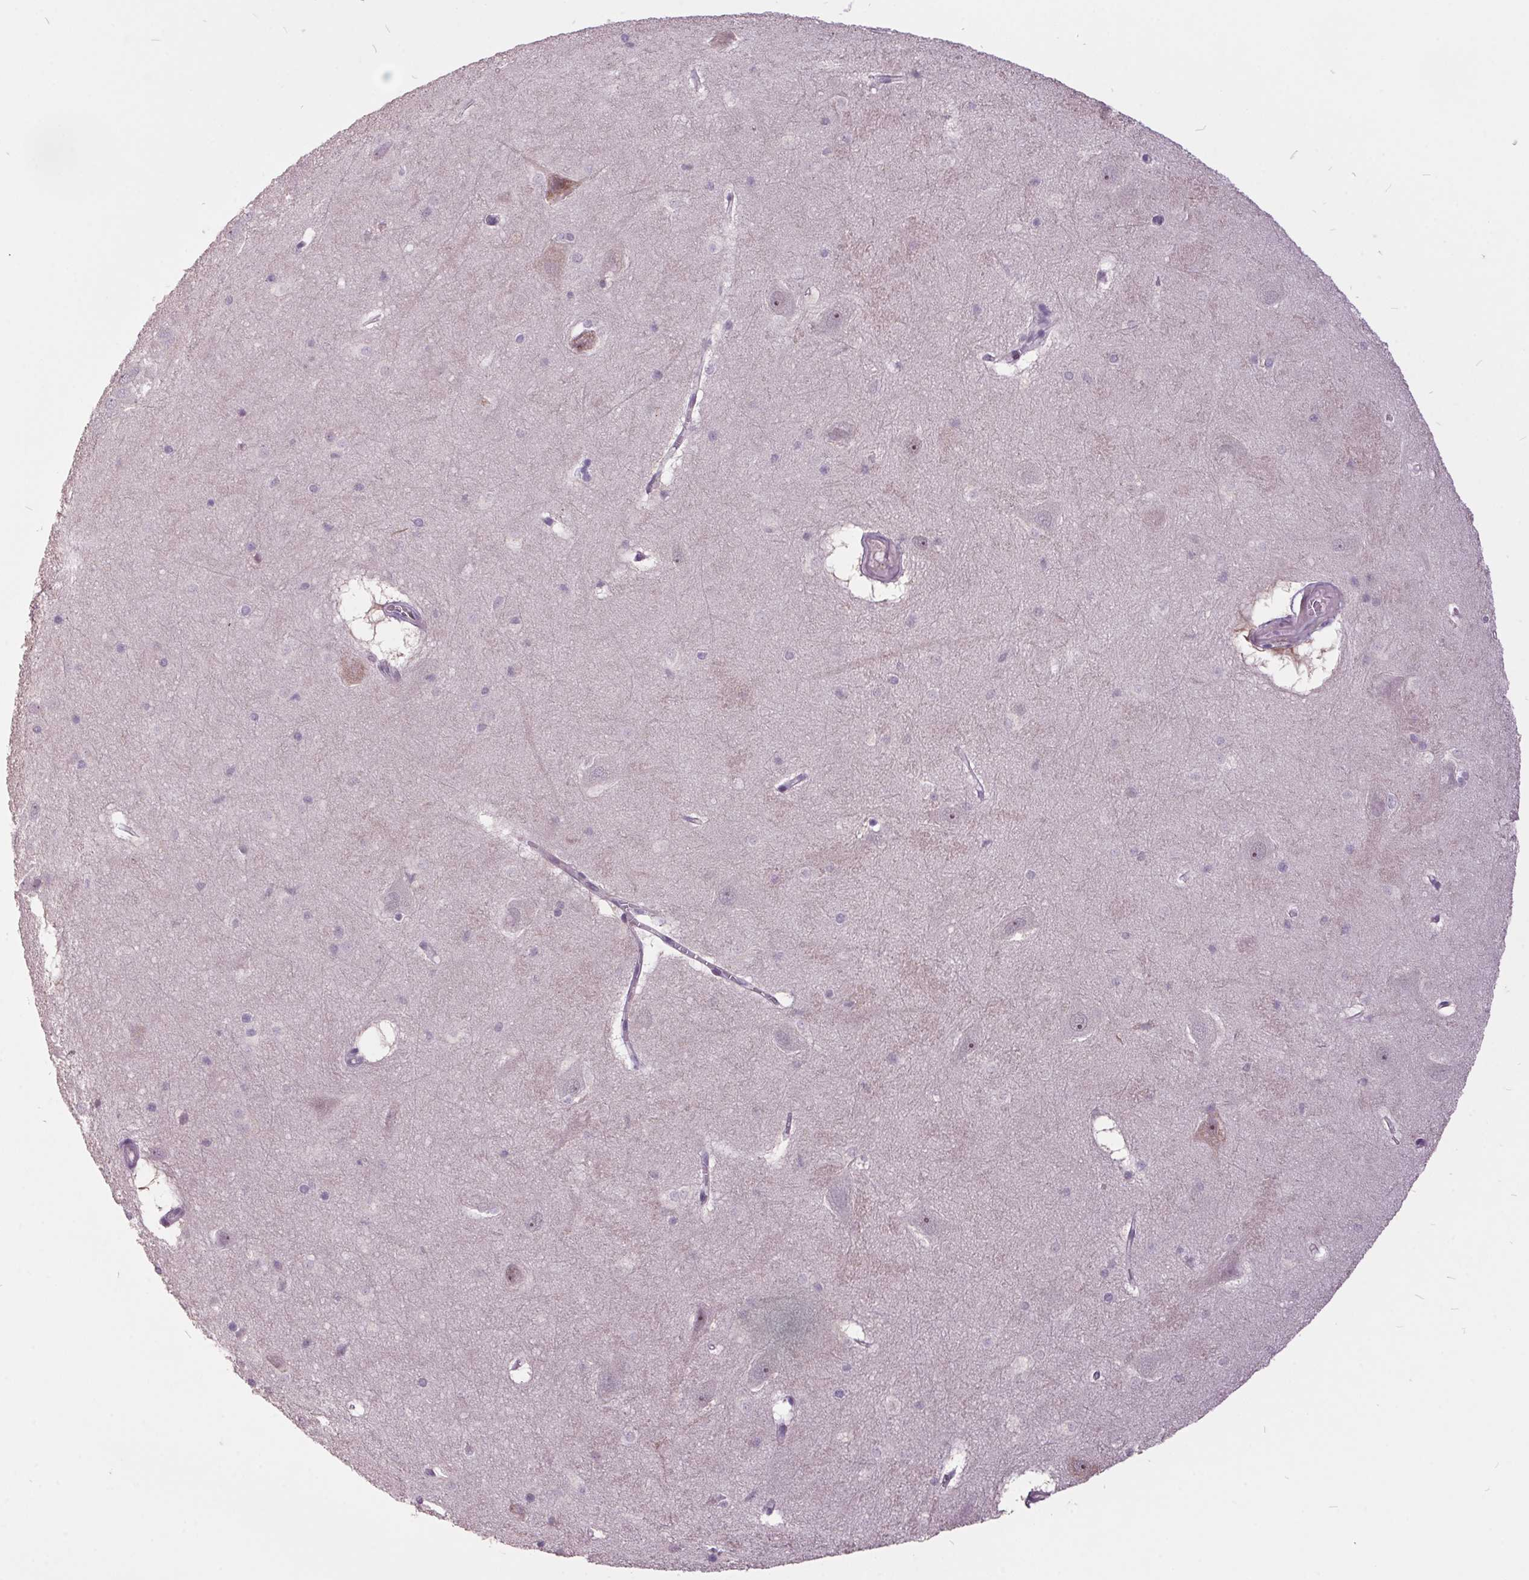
{"staining": {"intensity": "negative", "quantity": "none", "location": "none"}, "tissue": "hippocampus", "cell_type": "Glial cells", "image_type": "normal", "snomed": [{"axis": "morphology", "description": "Normal tissue, NOS"}, {"axis": "topography", "description": "Hippocampus"}], "caption": "Unremarkable hippocampus was stained to show a protein in brown. There is no significant staining in glial cells. Brightfield microscopy of immunohistochemistry (IHC) stained with DAB (brown) and hematoxylin (blue), captured at high magnification.", "gene": "C2orf16", "patient": {"sex": "male", "age": 45}}